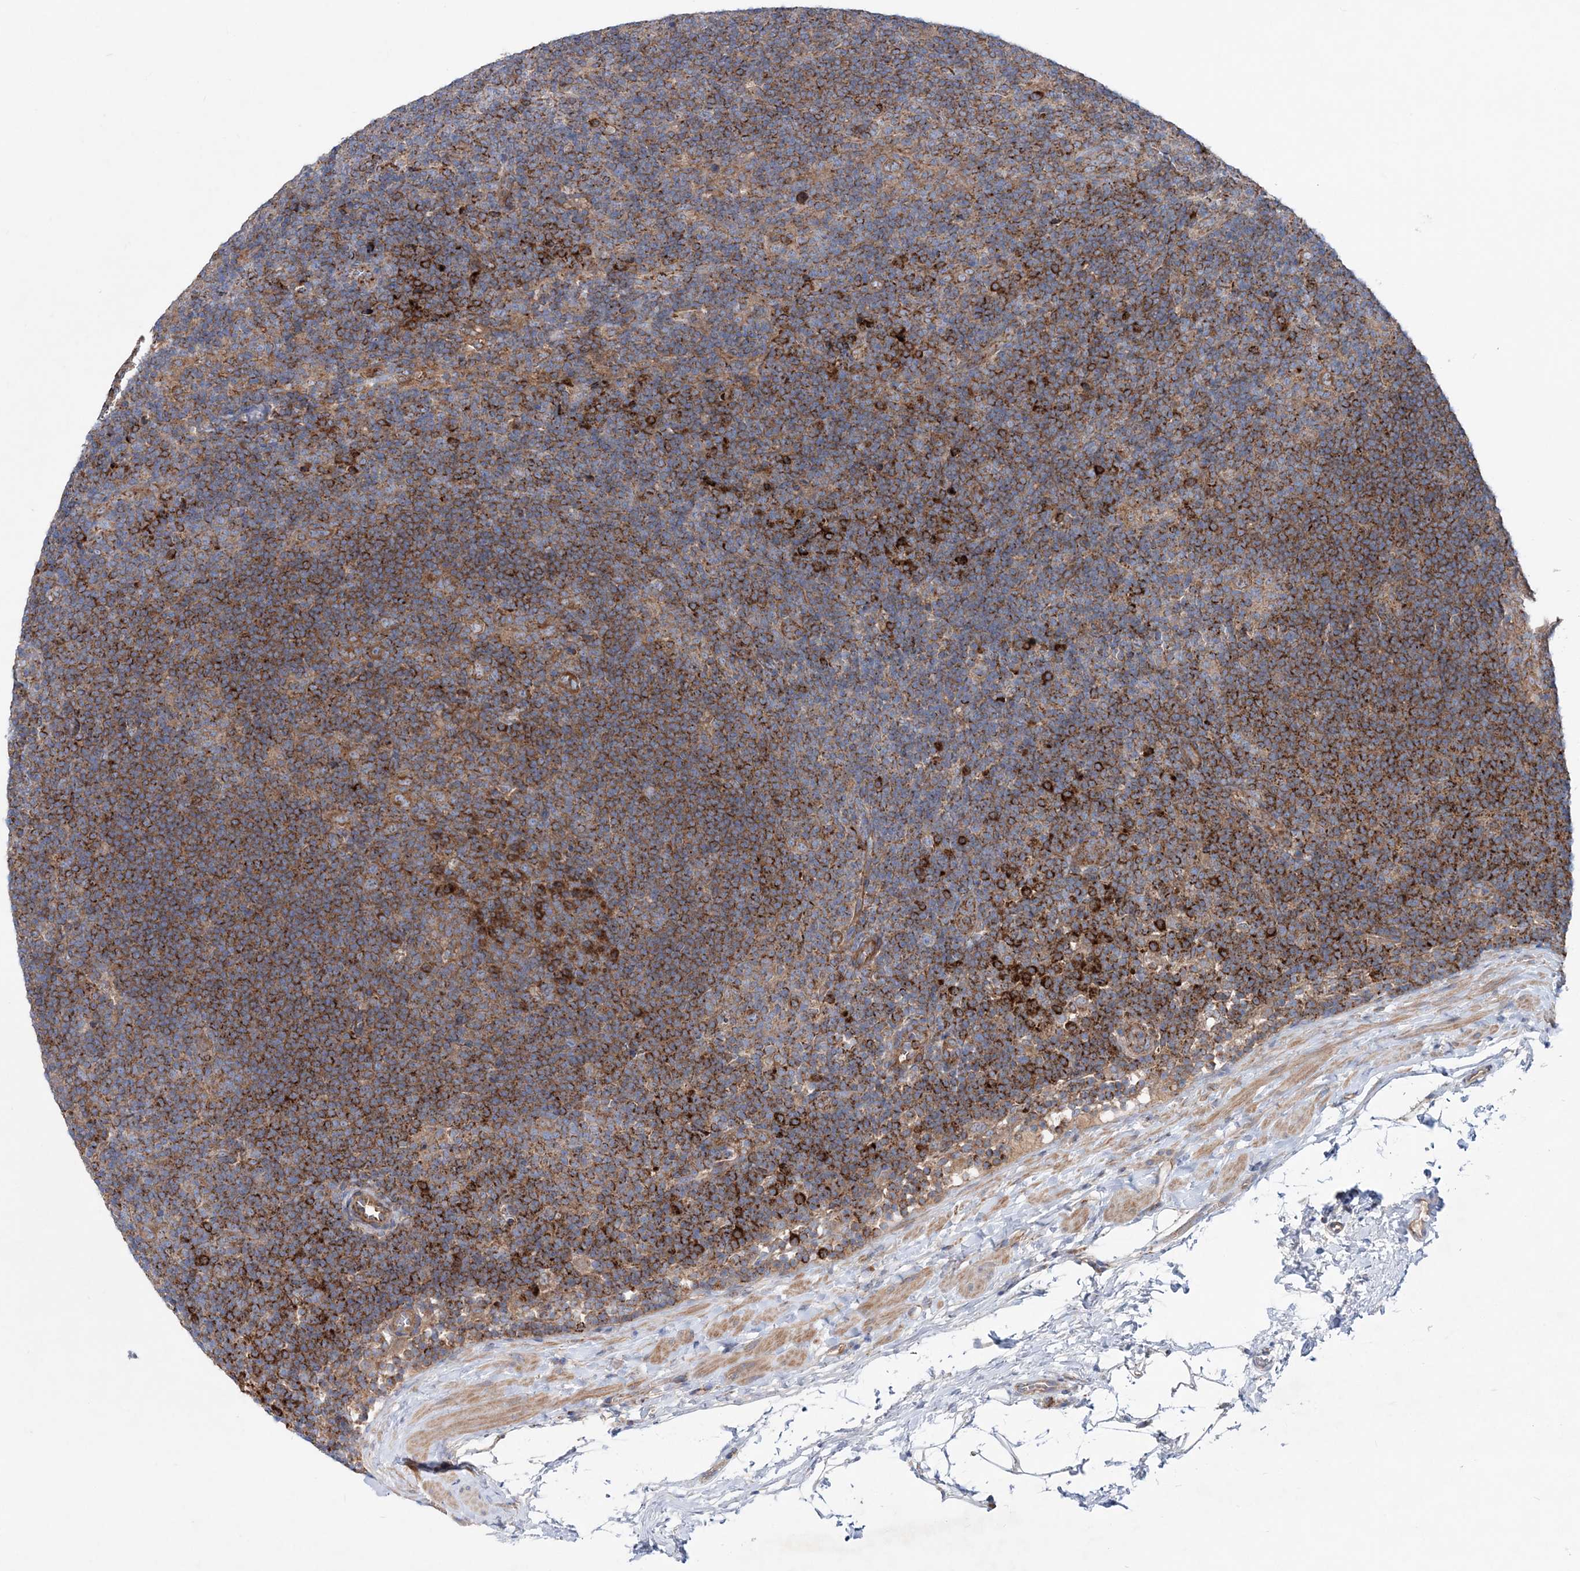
{"staining": {"intensity": "moderate", "quantity": ">75%", "location": "cytoplasmic/membranous"}, "tissue": "lymphoma", "cell_type": "Tumor cells", "image_type": "cancer", "snomed": [{"axis": "morphology", "description": "Hodgkin's disease, NOS"}, {"axis": "topography", "description": "Lymph node"}], "caption": "Moderate cytoplasmic/membranous protein staining is seen in approximately >75% of tumor cells in lymphoma.", "gene": "NGLY1", "patient": {"sex": "female", "age": 57}}